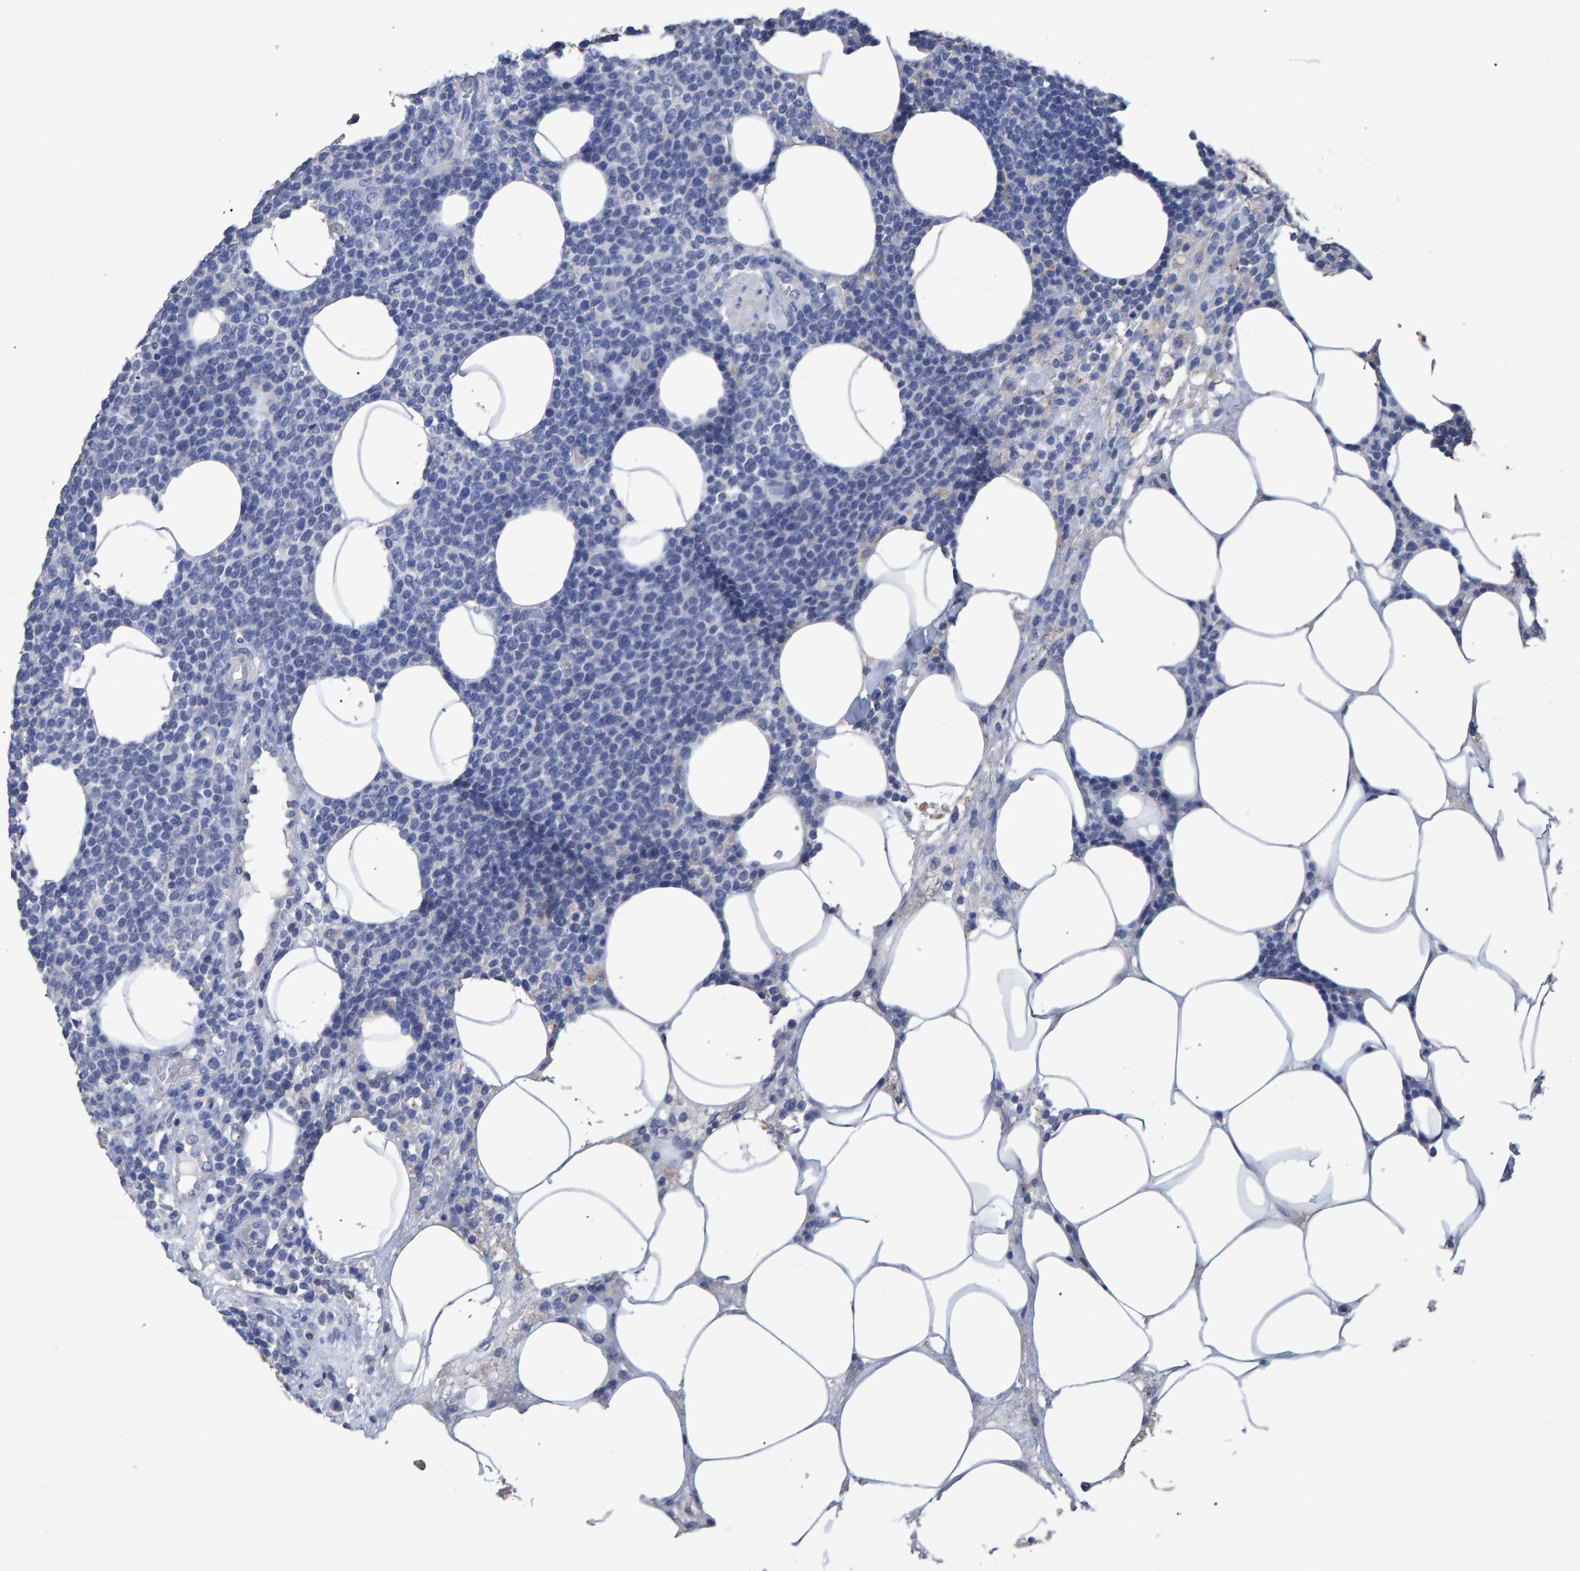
{"staining": {"intensity": "negative", "quantity": "none", "location": "none"}, "tissue": "lymphoma", "cell_type": "Tumor cells", "image_type": "cancer", "snomed": [{"axis": "morphology", "description": "Malignant lymphoma, non-Hodgkin's type, High grade"}, {"axis": "topography", "description": "Lymph node"}], "caption": "Immunohistochemical staining of human high-grade malignant lymphoma, non-Hodgkin's type demonstrates no significant expression in tumor cells.", "gene": "HEMGN", "patient": {"sex": "male", "age": 61}}